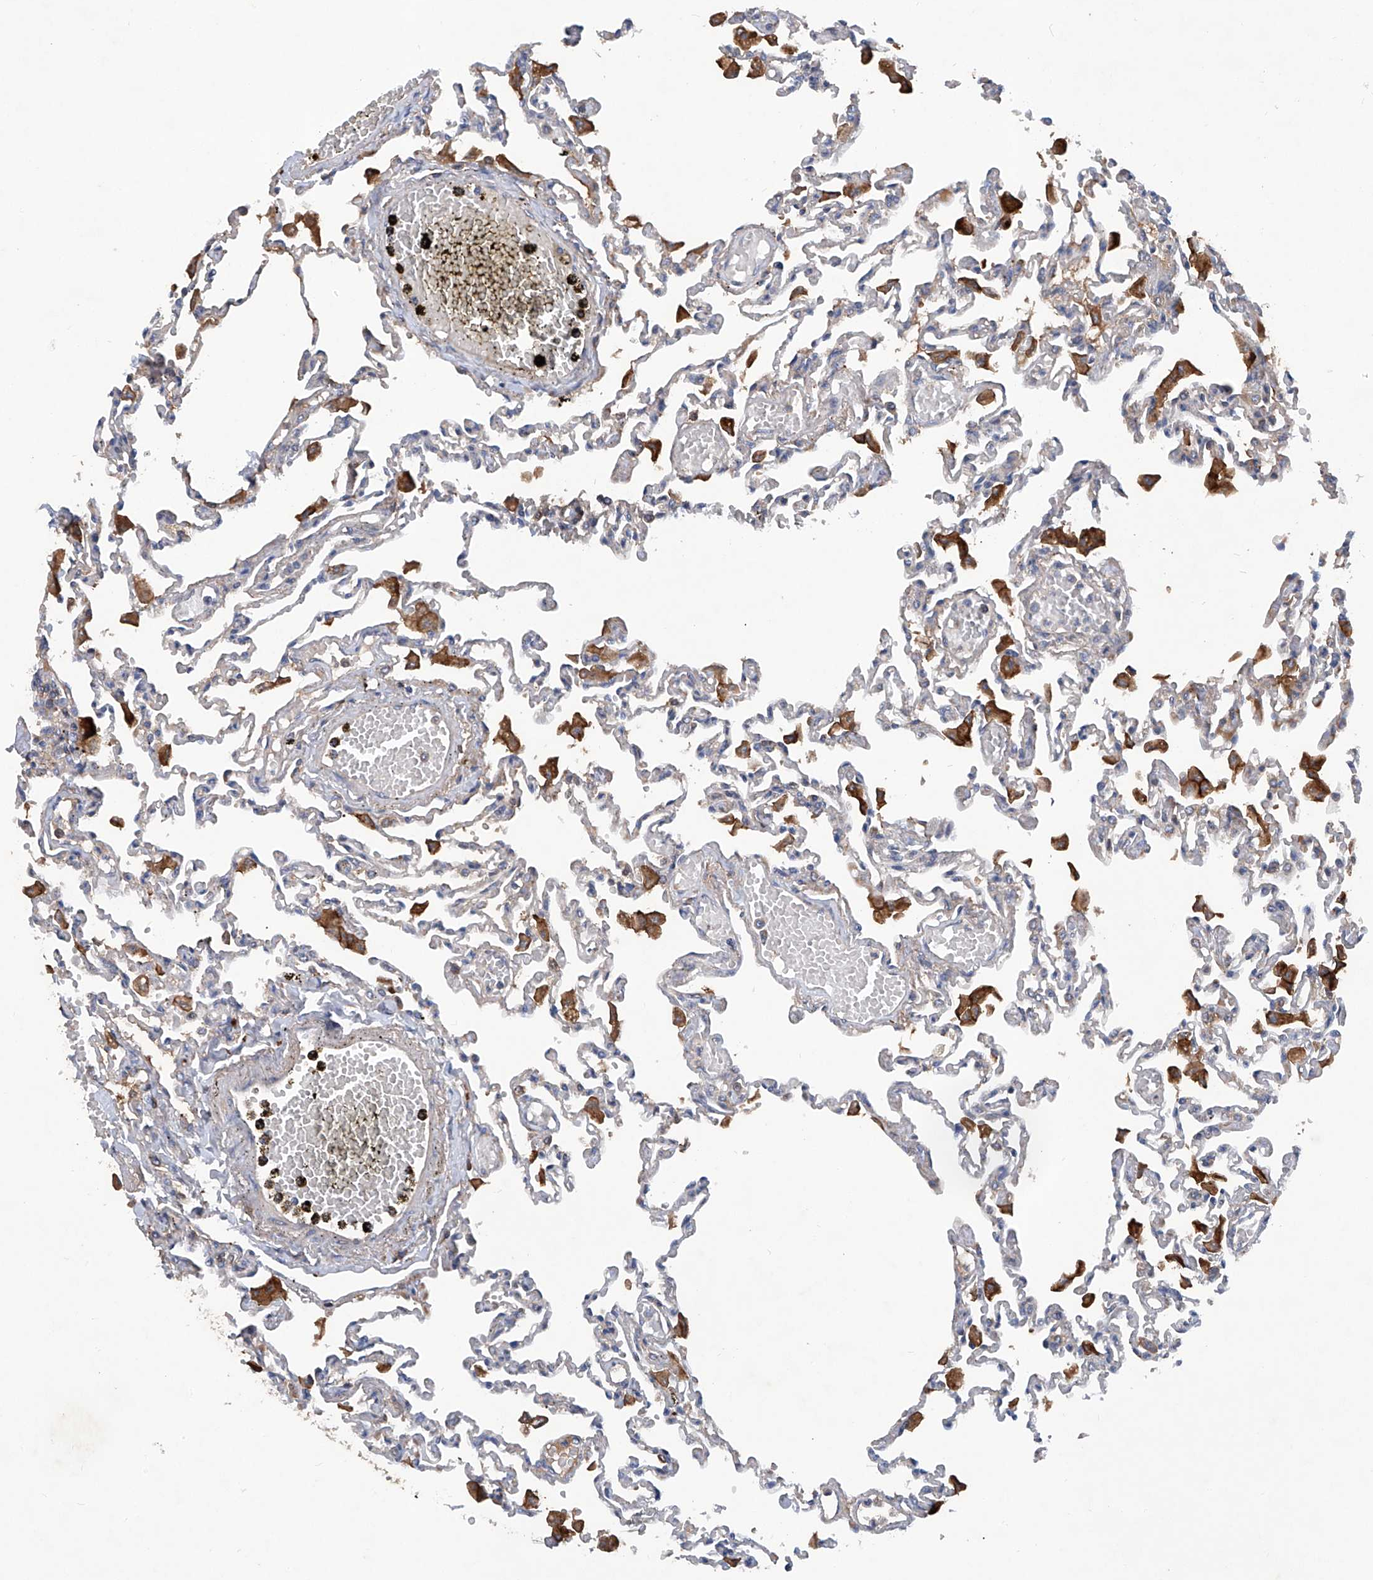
{"staining": {"intensity": "moderate", "quantity": "<25%", "location": "cytoplasmic/membranous"}, "tissue": "lung", "cell_type": "Alveolar cells", "image_type": "normal", "snomed": [{"axis": "morphology", "description": "Normal tissue, NOS"}, {"axis": "topography", "description": "Bronchus"}, {"axis": "topography", "description": "Lung"}], "caption": "Immunohistochemistry (IHC) photomicrograph of unremarkable lung: lung stained using immunohistochemistry displays low levels of moderate protein expression localized specifically in the cytoplasmic/membranous of alveolar cells, appearing as a cytoplasmic/membranous brown color.", "gene": "ASCC3", "patient": {"sex": "female", "age": 49}}